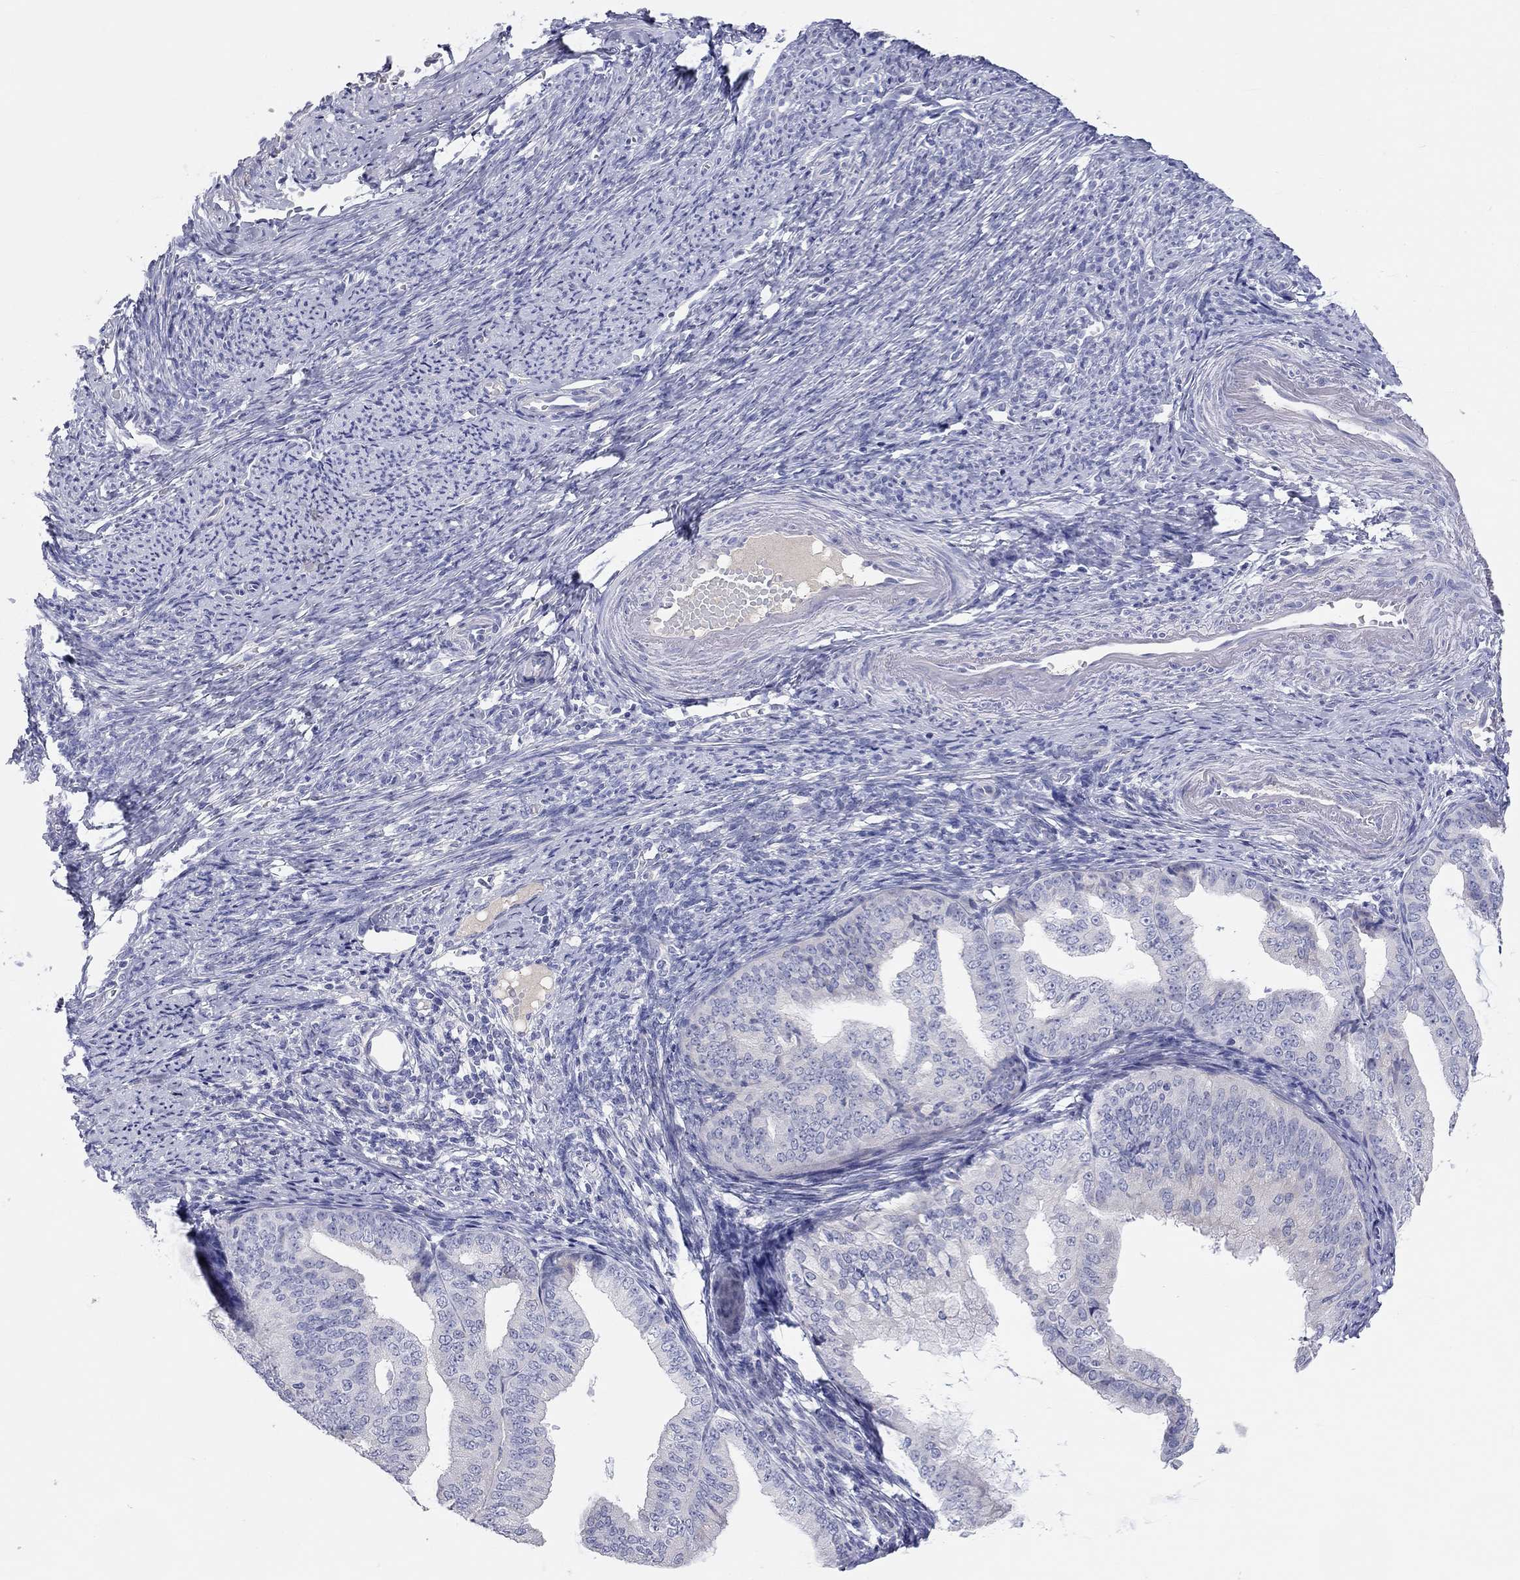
{"staining": {"intensity": "negative", "quantity": "none", "location": "none"}, "tissue": "endometrial cancer", "cell_type": "Tumor cells", "image_type": "cancer", "snomed": [{"axis": "morphology", "description": "Adenocarcinoma, NOS"}, {"axis": "topography", "description": "Endometrium"}], "caption": "Immunohistochemical staining of human adenocarcinoma (endometrial) reveals no significant staining in tumor cells. (DAB (3,3'-diaminobenzidine) immunohistochemistry (IHC) with hematoxylin counter stain).", "gene": "ST7L", "patient": {"sex": "female", "age": 63}}